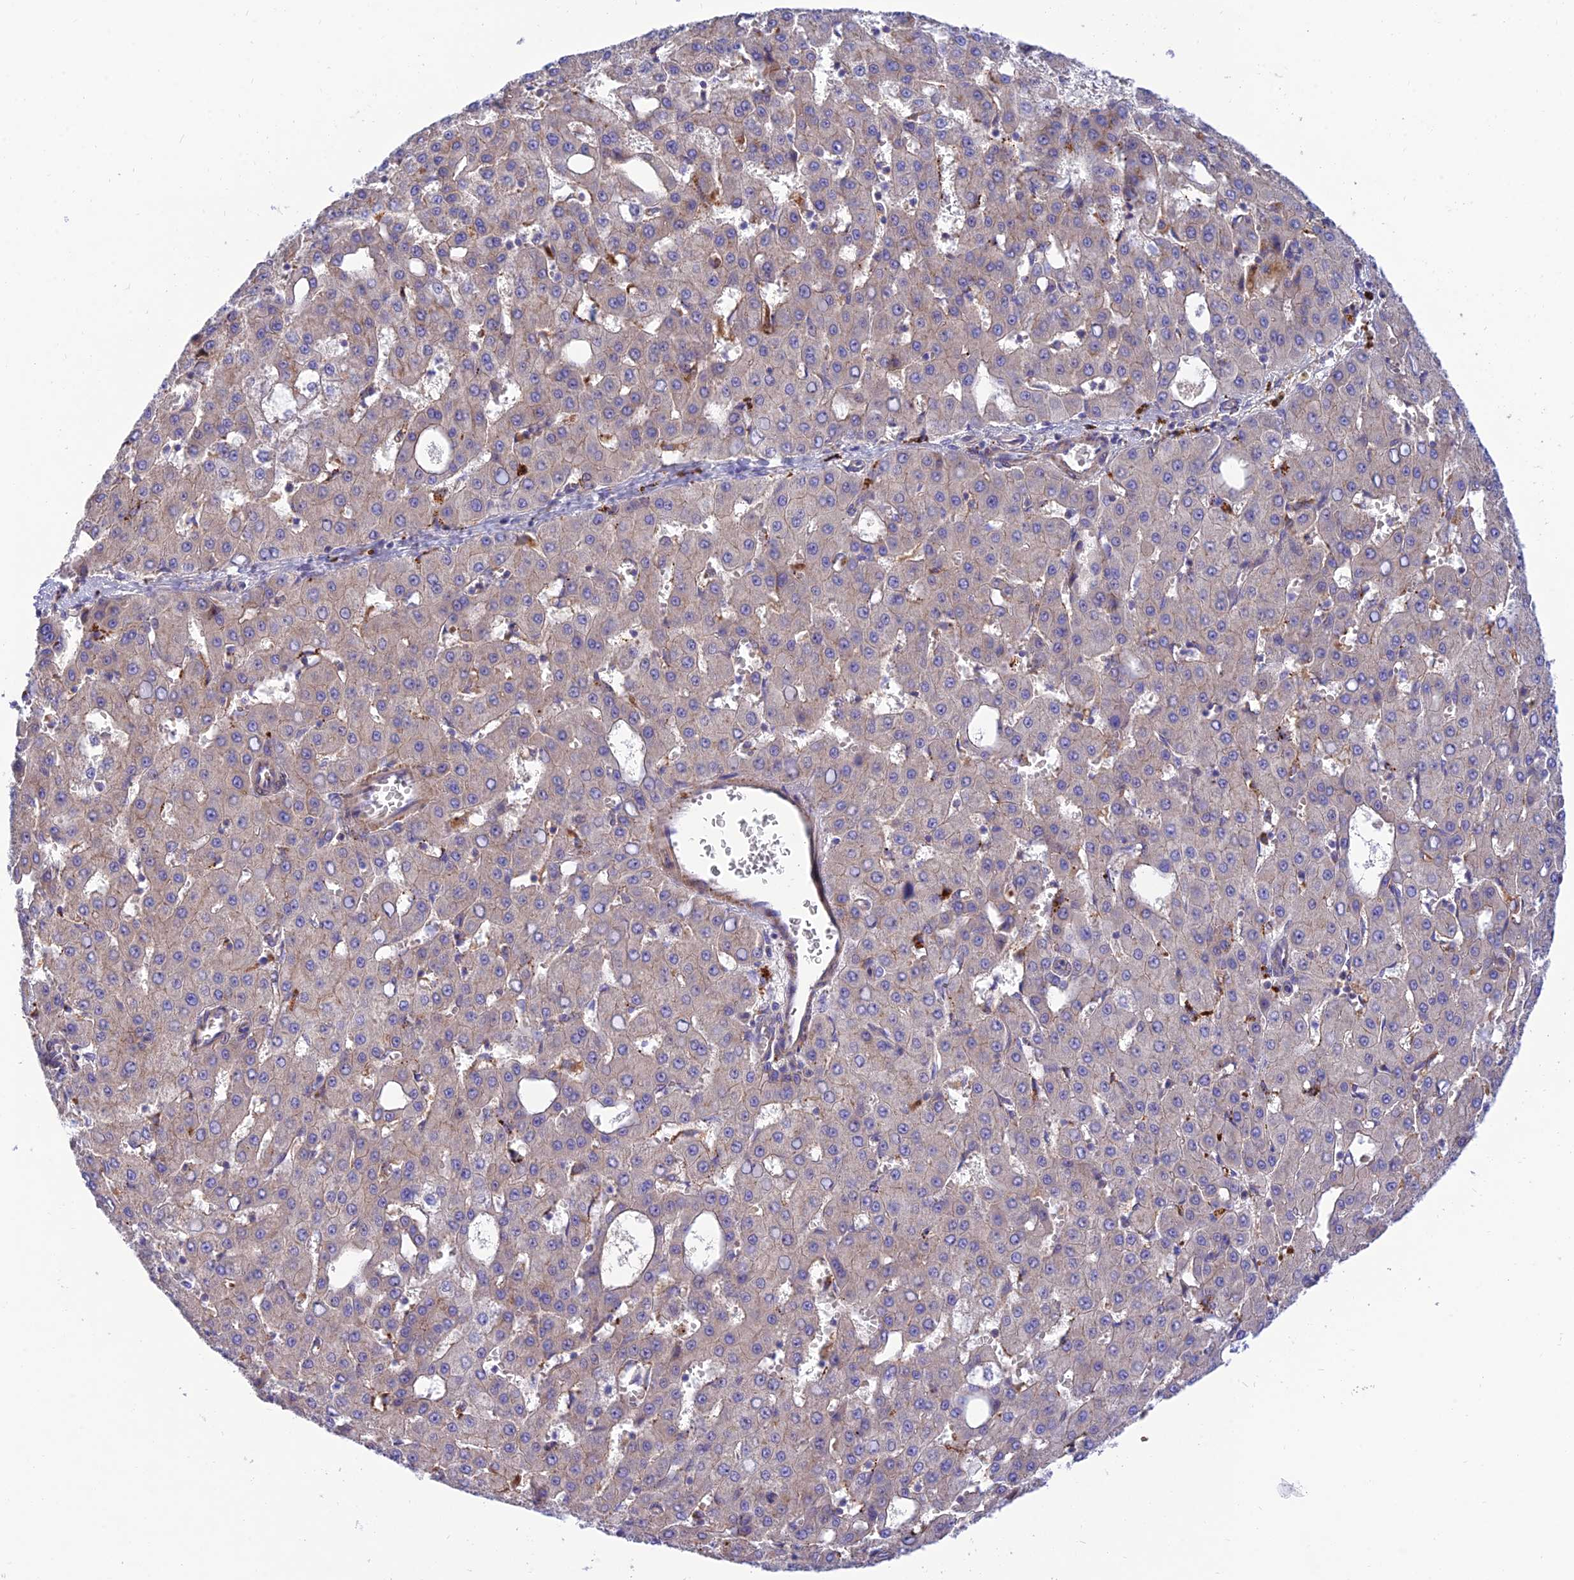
{"staining": {"intensity": "negative", "quantity": "none", "location": "none"}, "tissue": "liver cancer", "cell_type": "Tumor cells", "image_type": "cancer", "snomed": [{"axis": "morphology", "description": "Carcinoma, Hepatocellular, NOS"}, {"axis": "topography", "description": "Liver"}], "caption": "An image of human liver hepatocellular carcinoma is negative for staining in tumor cells.", "gene": "CCDC157", "patient": {"sex": "male", "age": 47}}